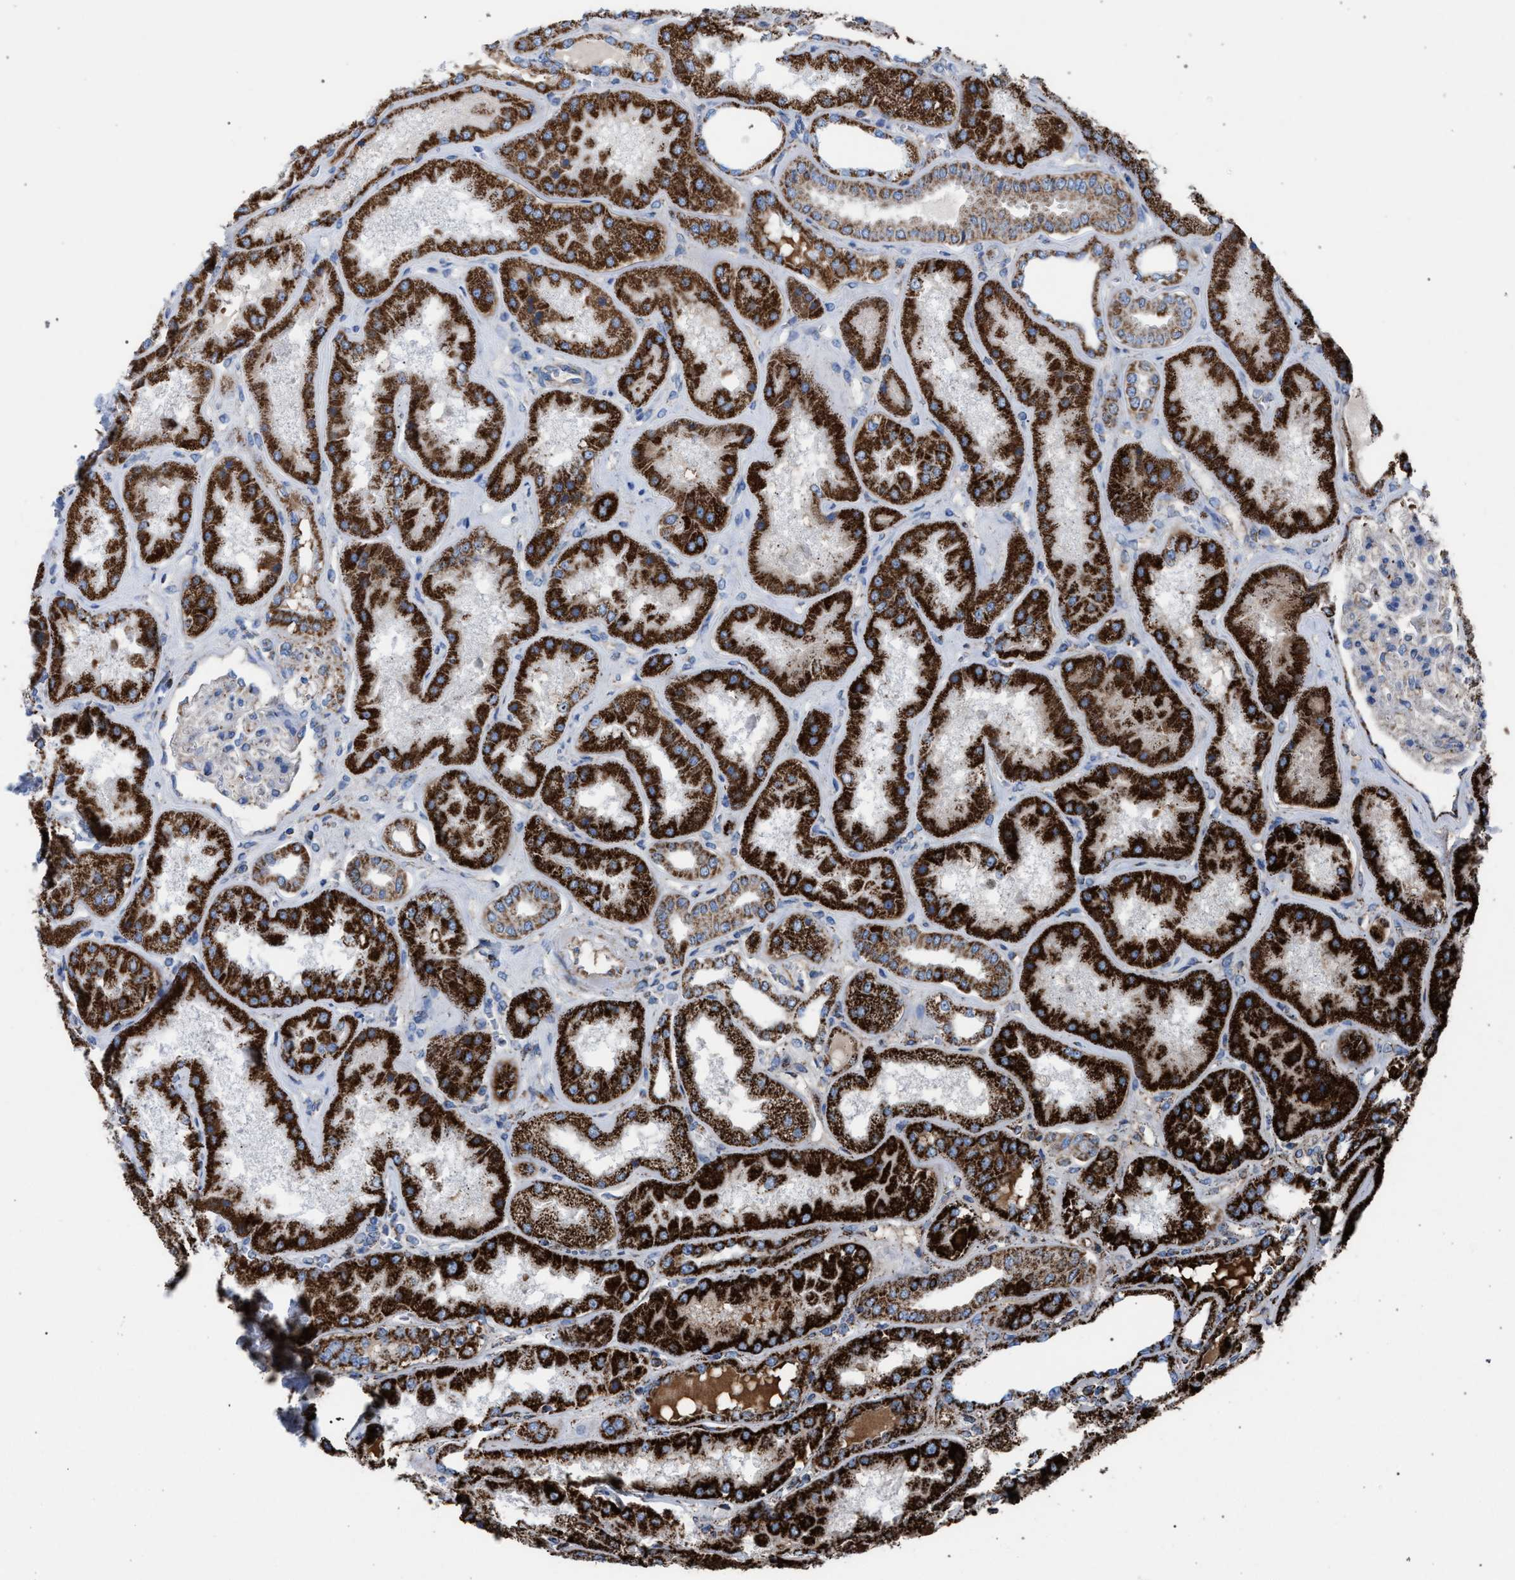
{"staining": {"intensity": "weak", "quantity": "<25%", "location": "cytoplasmic/membranous"}, "tissue": "kidney", "cell_type": "Cells in glomeruli", "image_type": "normal", "snomed": [{"axis": "morphology", "description": "Normal tissue, NOS"}, {"axis": "topography", "description": "Kidney"}], "caption": "IHC histopathology image of unremarkable human kidney stained for a protein (brown), which reveals no expression in cells in glomeruli.", "gene": "VPS13A", "patient": {"sex": "female", "age": 56}}